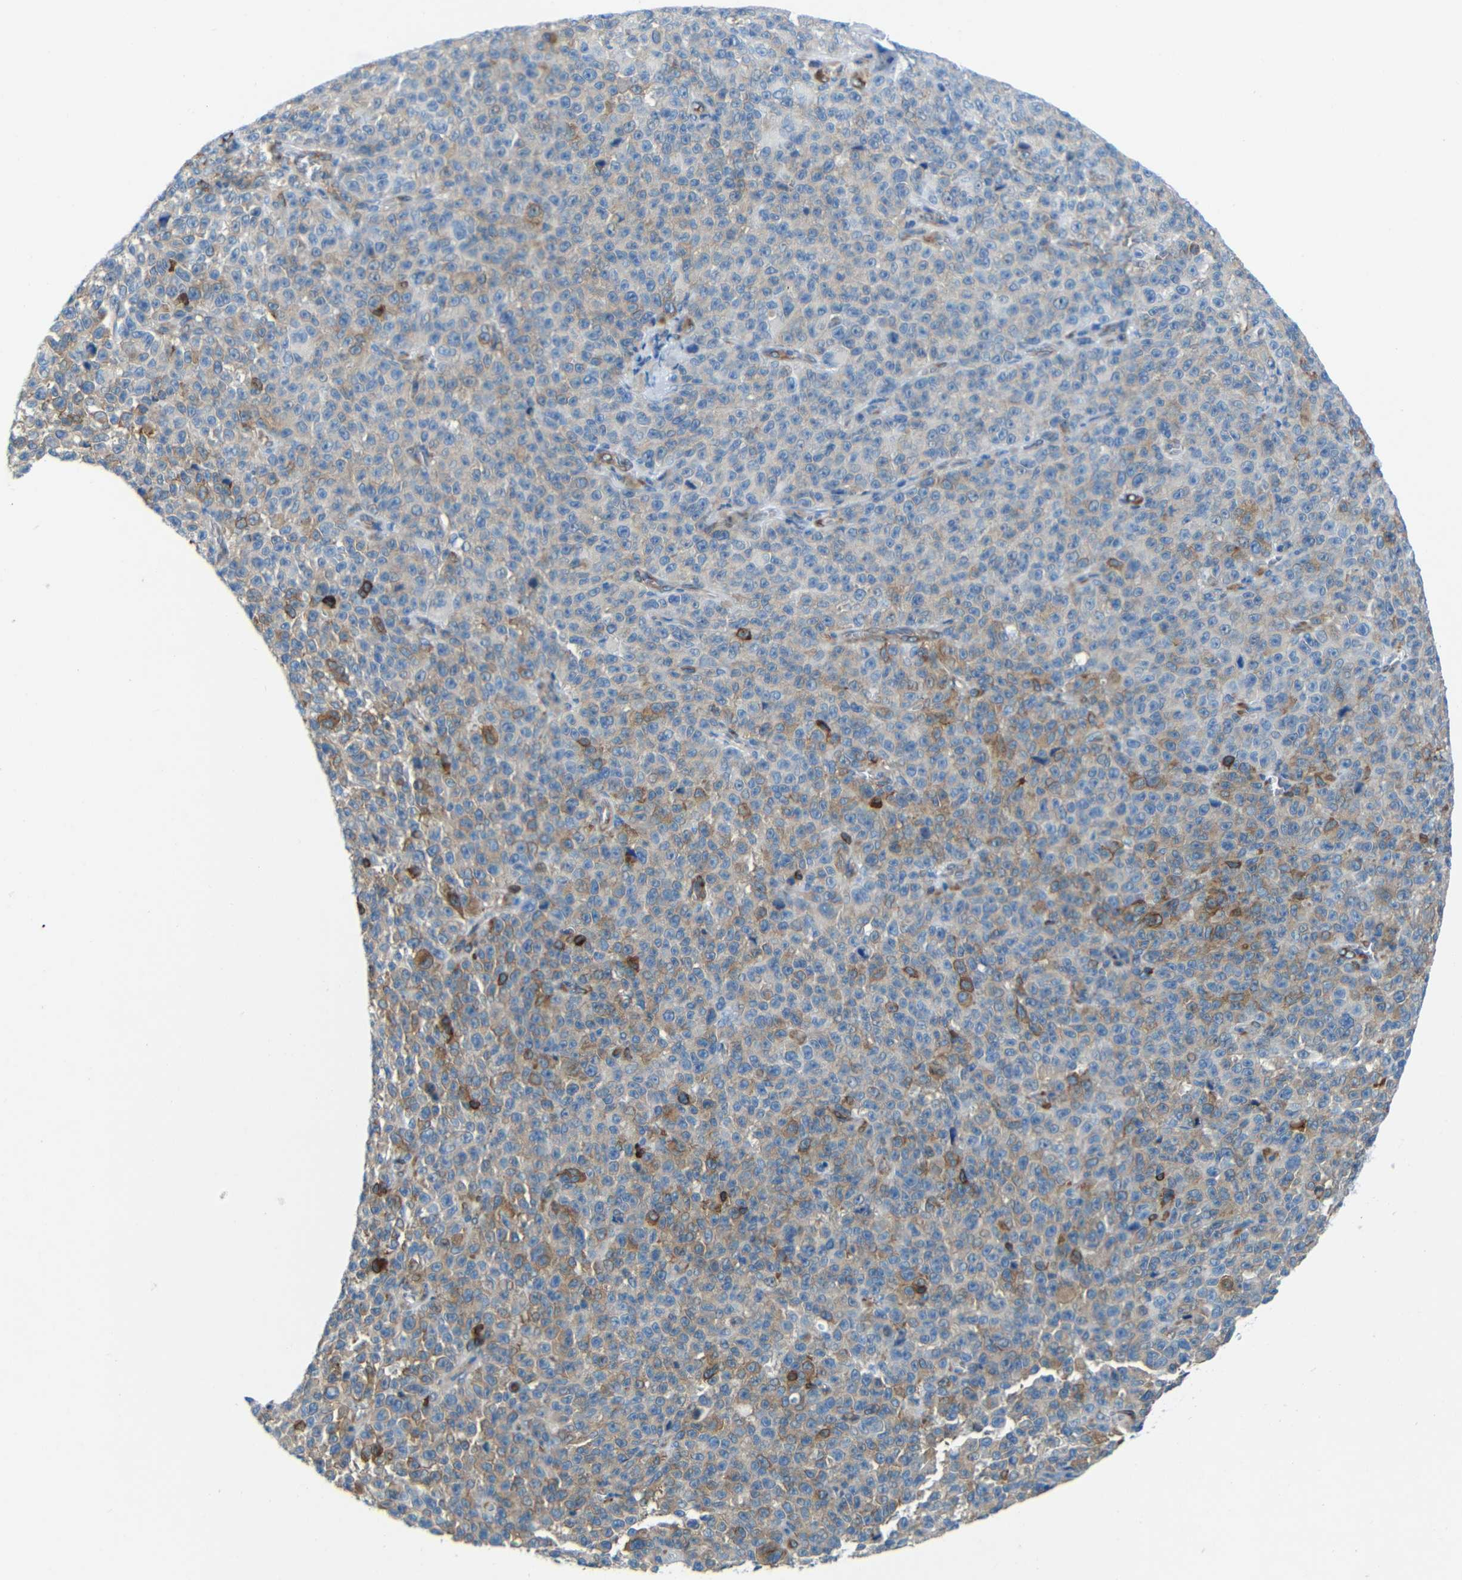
{"staining": {"intensity": "weak", "quantity": "25%-75%", "location": "cytoplasmic/membranous"}, "tissue": "melanoma", "cell_type": "Tumor cells", "image_type": "cancer", "snomed": [{"axis": "morphology", "description": "Malignant melanoma, NOS"}, {"axis": "topography", "description": "Skin"}], "caption": "The immunohistochemical stain shows weak cytoplasmic/membranous staining in tumor cells of melanoma tissue.", "gene": "MAP2", "patient": {"sex": "female", "age": 82}}